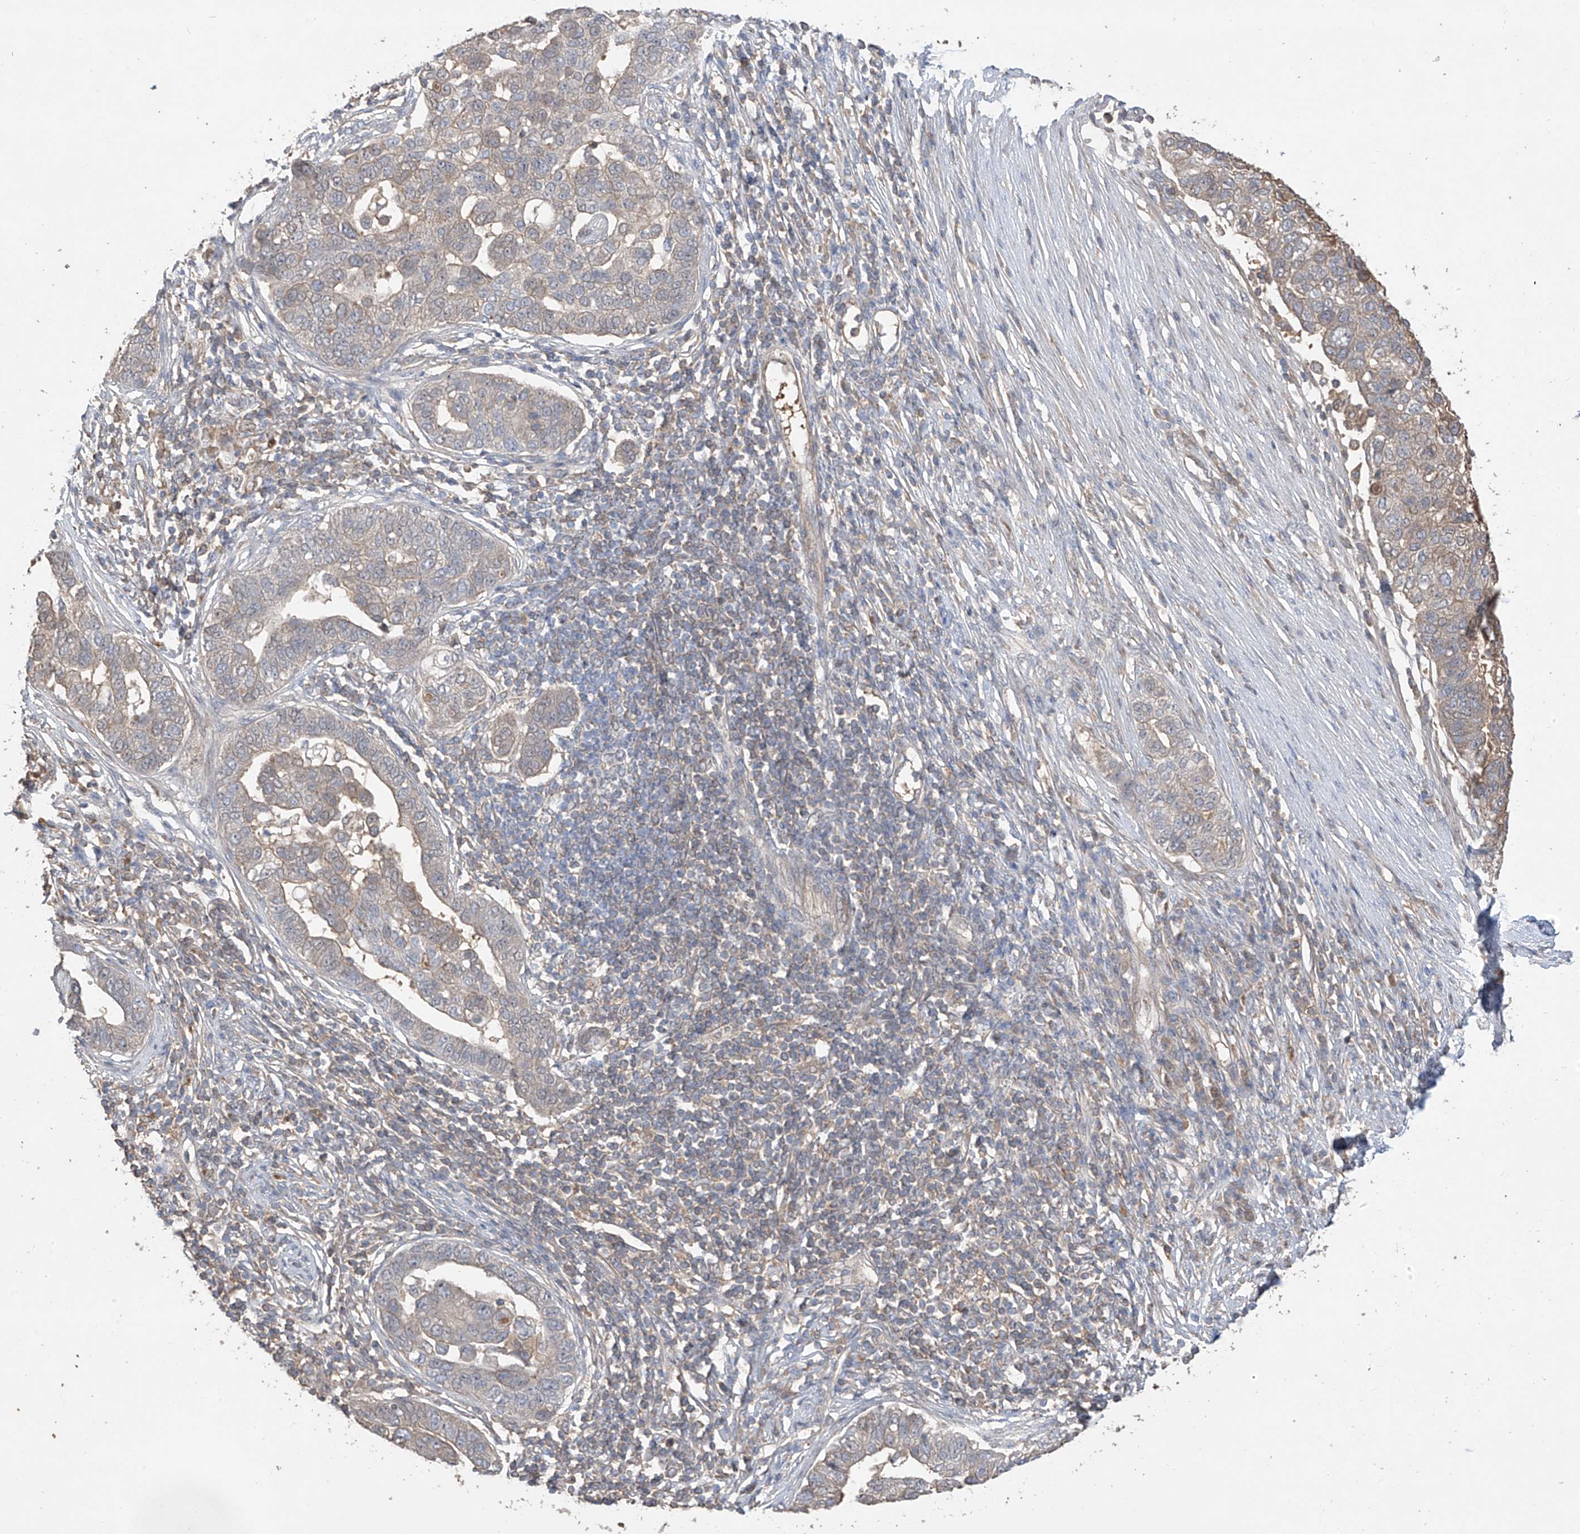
{"staining": {"intensity": "weak", "quantity": "<25%", "location": "cytoplasmic/membranous"}, "tissue": "pancreatic cancer", "cell_type": "Tumor cells", "image_type": "cancer", "snomed": [{"axis": "morphology", "description": "Adenocarcinoma, NOS"}, {"axis": "topography", "description": "Pancreas"}], "caption": "Immunohistochemistry of human pancreatic adenocarcinoma shows no expression in tumor cells. Nuclei are stained in blue.", "gene": "CACNA2D4", "patient": {"sex": "female", "age": 61}}